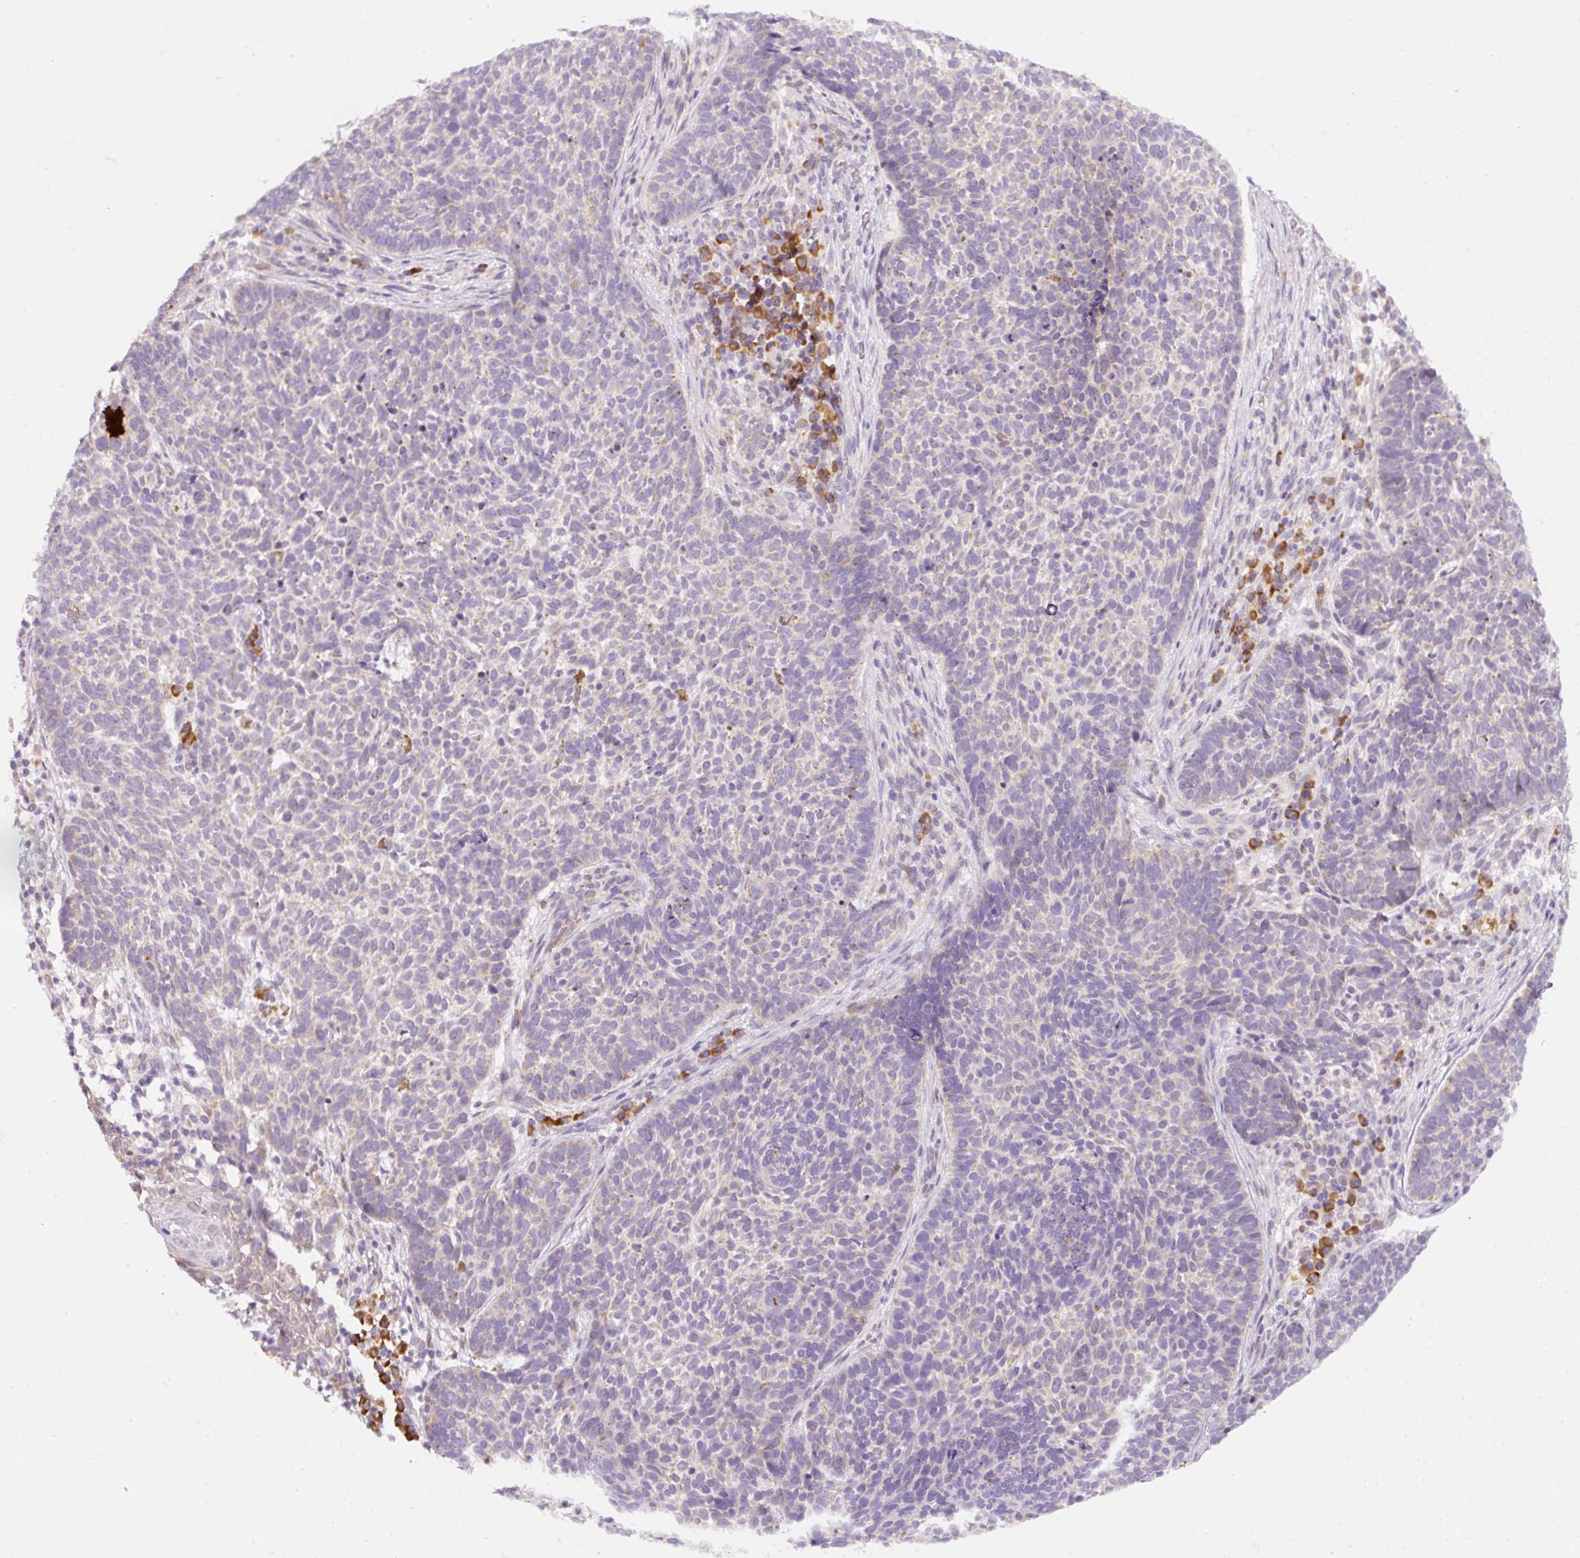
{"staining": {"intensity": "negative", "quantity": "none", "location": "none"}, "tissue": "skin cancer", "cell_type": "Tumor cells", "image_type": "cancer", "snomed": [{"axis": "morphology", "description": "Basal cell carcinoma"}, {"axis": "topography", "description": "Skin"}], "caption": "Tumor cells are negative for brown protein staining in basal cell carcinoma (skin).", "gene": "DDOST", "patient": {"sex": "male", "age": 85}}